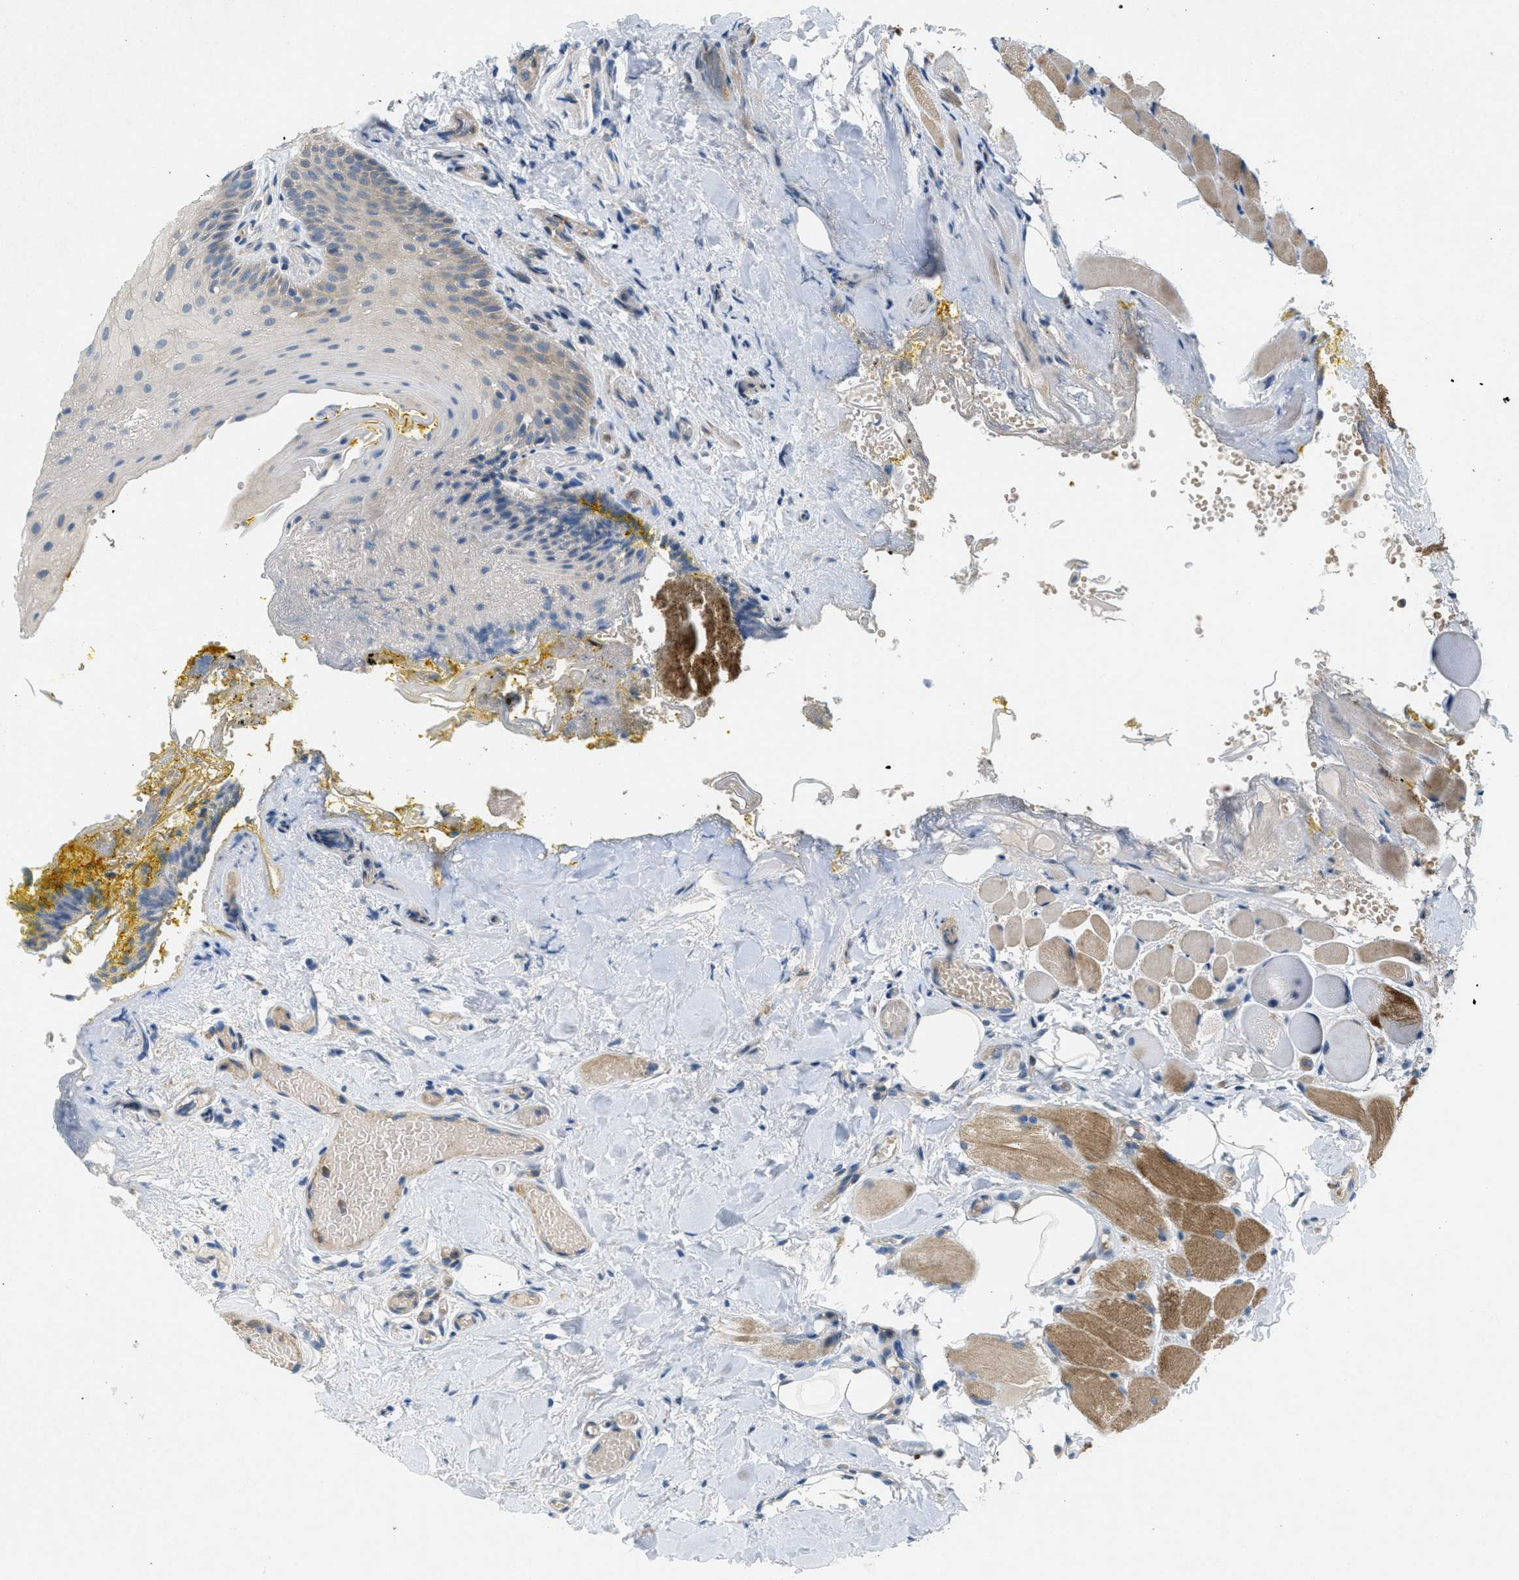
{"staining": {"intensity": "weak", "quantity": "<25%", "location": "cytoplasmic/membranous"}, "tissue": "oral mucosa", "cell_type": "Squamous epithelial cells", "image_type": "normal", "snomed": [{"axis": "morphology", "description": "Normal tissue, NOS"}, {"axis": "topography", "description": "Oral tissue"}], "caption": "Histopathology image shows no protein staining in squamous epithelial cells of benign oral mucosa. Nuclei are stained in blue.", "gene": "ADCY6", "patient": {"sex": "male", "age": 54}}